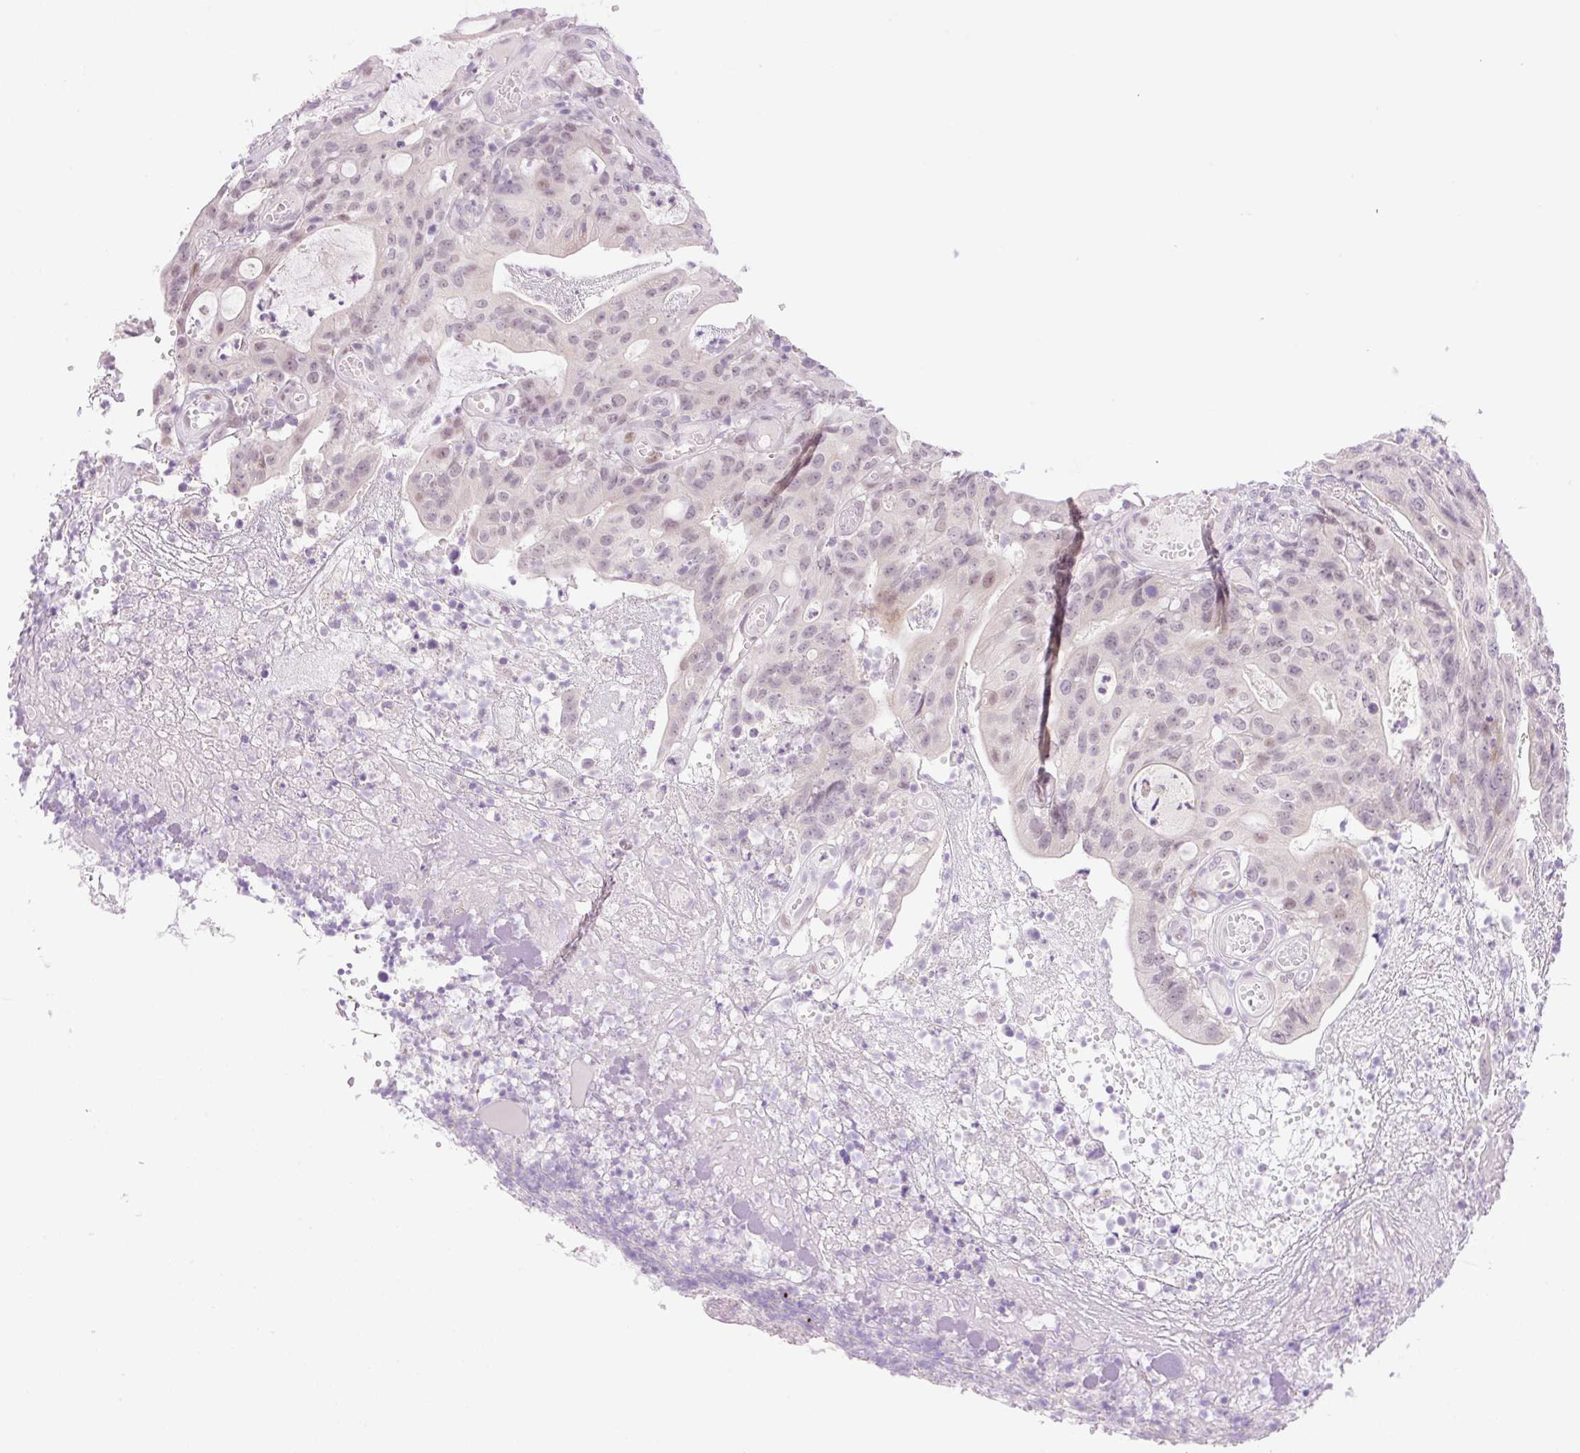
{"staining": {"intensity": "weak", "quantity": "25%-75%", "location": "nuclear"}, "tissue": "colorectal cancer", "cell_type": "Tumor cells", "image_type": "cancer", "snomed": [{"axis": "morphology", "description": "Adenocarcinoma, NOS"}, {"axis": "topography", "description": "Colon"}], "caption": "About 25%-75% of tumor cells in human colorectal cancer exhibit weak nuclear protein positivity as visualized by brown immunohistochemical staining.", "gene": "SPRYD4", "patient": {"sex": "male", "age": 83}}